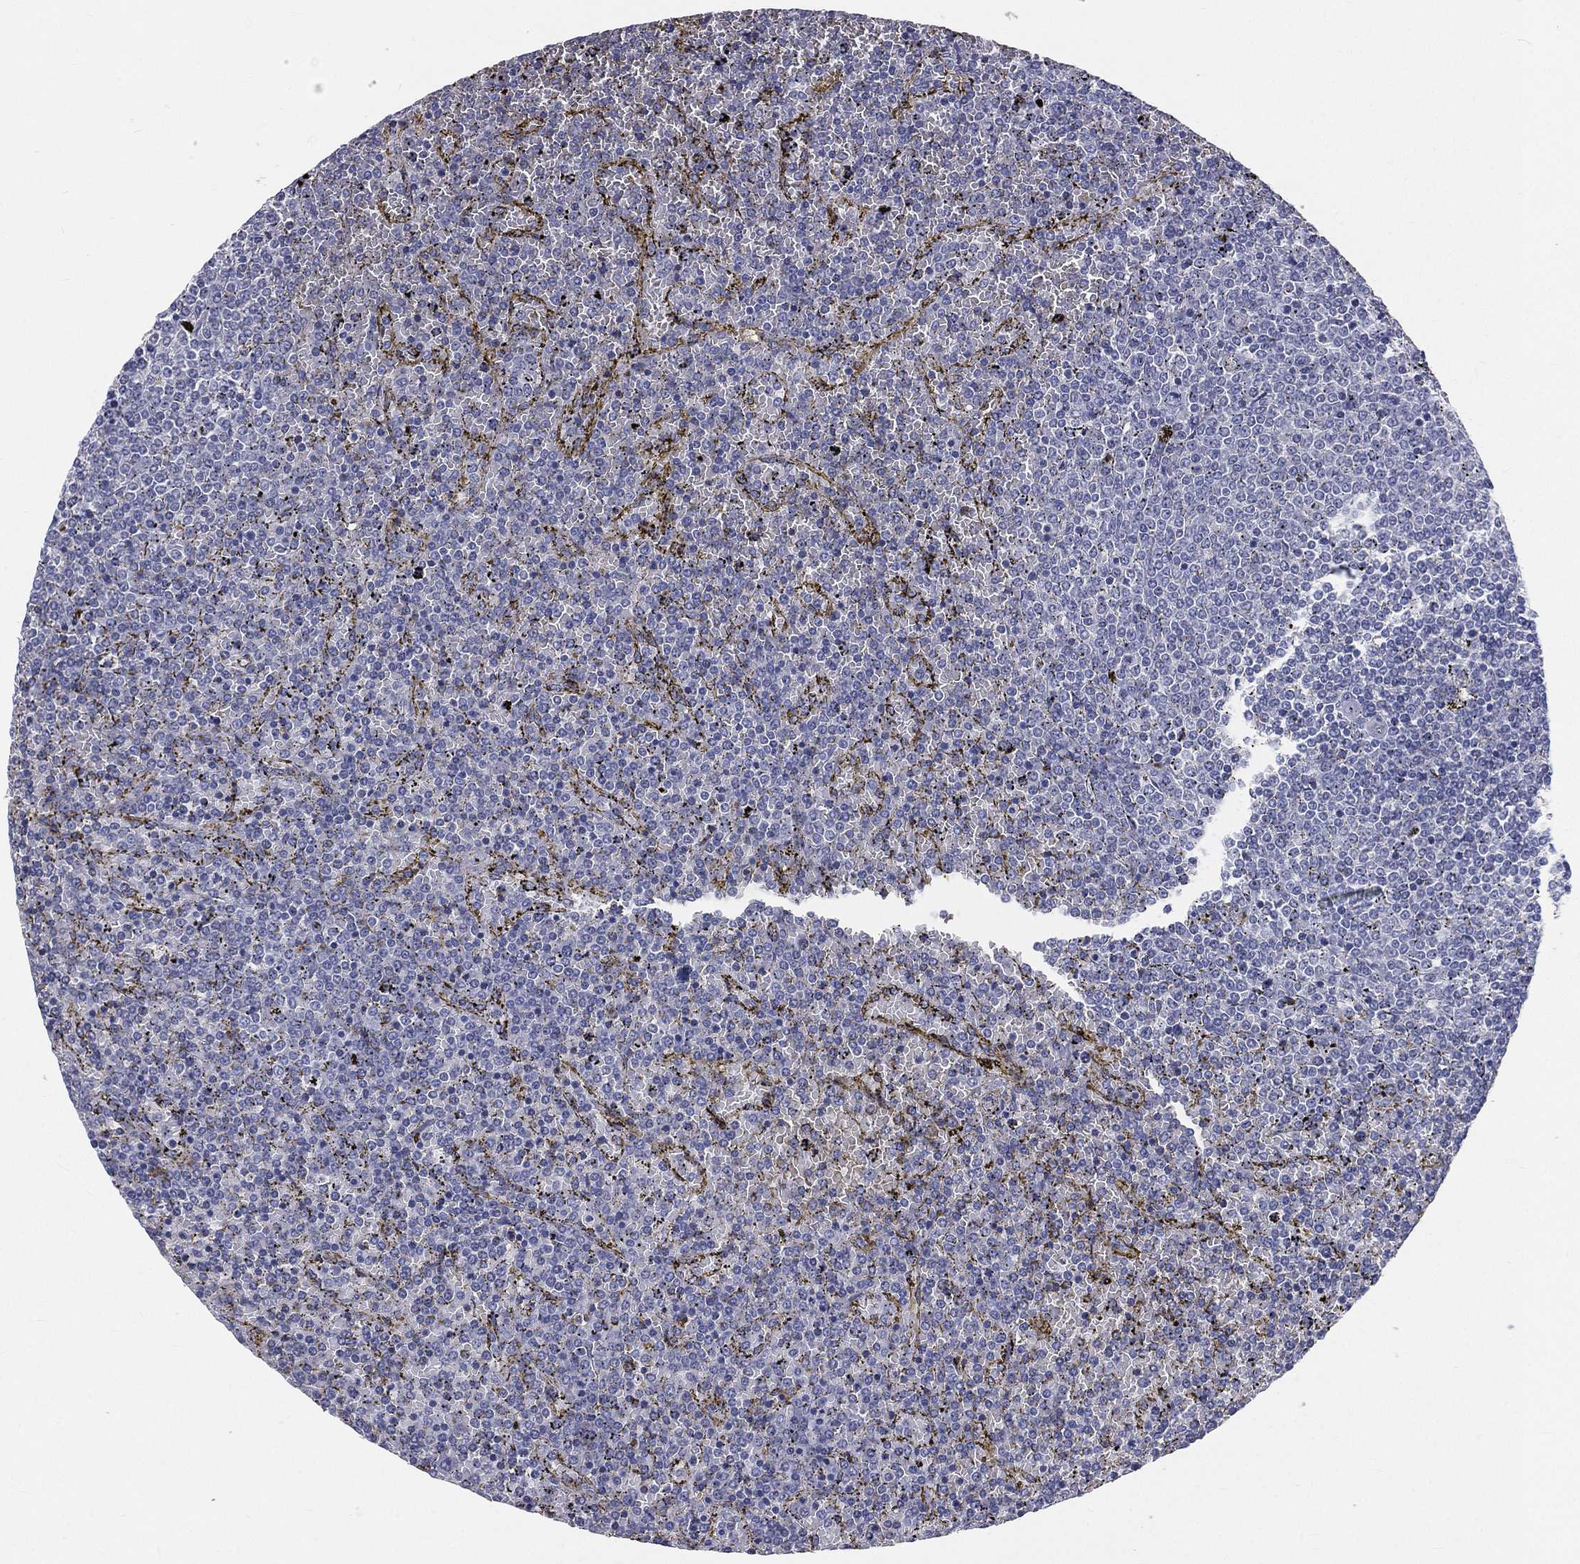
{"staining": {"intensity": "negative", "quantity": "none", "location": "none"}, "tissue": "lymphoma", "cell_type": "Tumor cells", "image_type": "cancer", "snomed": [{"axis": "morphology", "description": "Malignant lymphoma, non-Hodgkin's type, Low grade"}, {"axis": "topography", "description": "Spleen"}], "caption": "Histopathology image shows no significant protein staining in tumor cells of low-grade malignant lymphoma, non-Hodgkin's type.", "gene": "MUC13", "patient": {"sex": "female", "age": 77}}